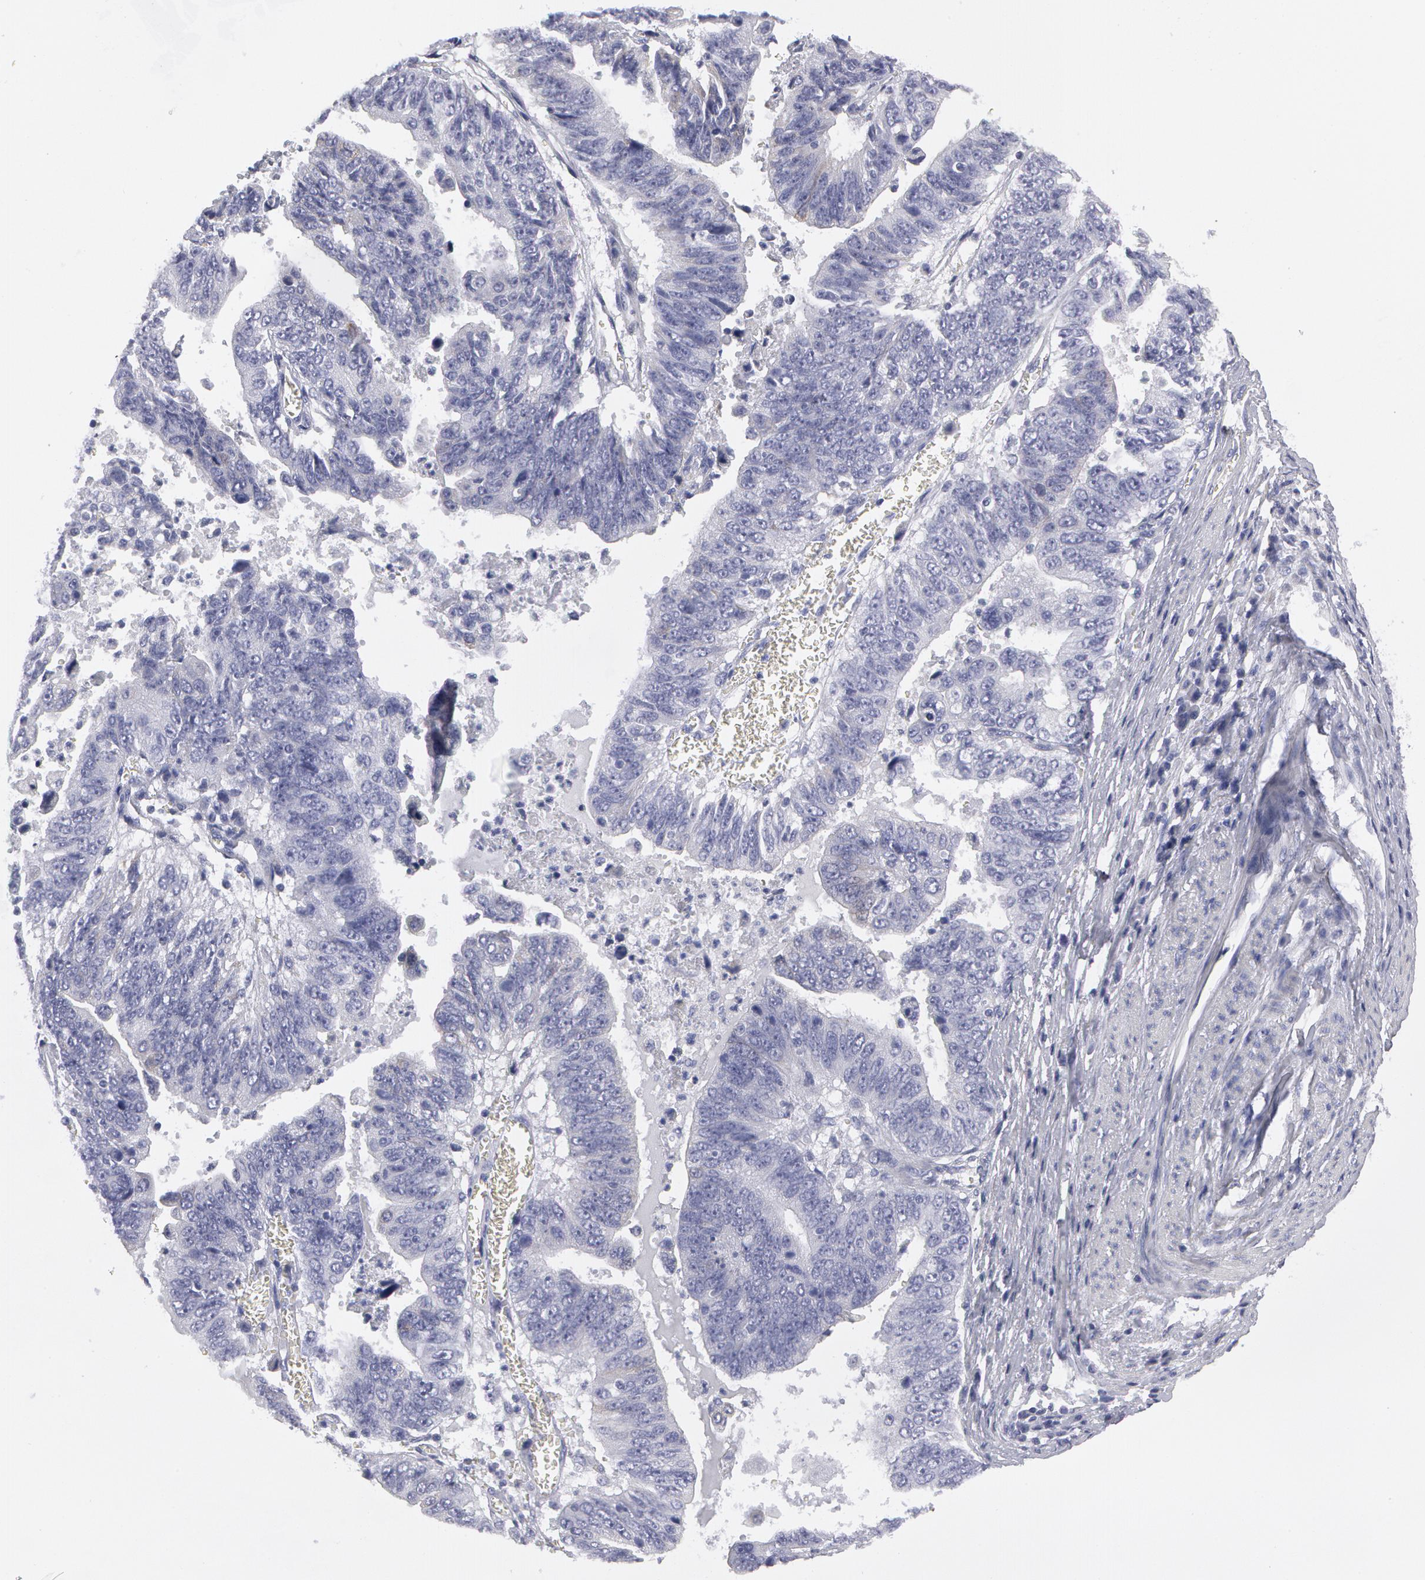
{"staining": {"intensity": "negative", "quantity": "none", "location": "none"}, "tissue": "stomach cancer", "cell_type": "Tumor cells", "image_type": "cancer", "snomed": [{"axis": "morphology", "description": "Adenocarcinoma, NOS"}, {"axis": "topography", "description": "Stomach, upper"}], "caption": "This is a micrograph of immunohistochemistry (IHC) staining of stomach adenocarcinoma, which shows no positivity in tumor cells.", "gene": "SMC1B", "patient": {"sex": "female", "age": 50}}